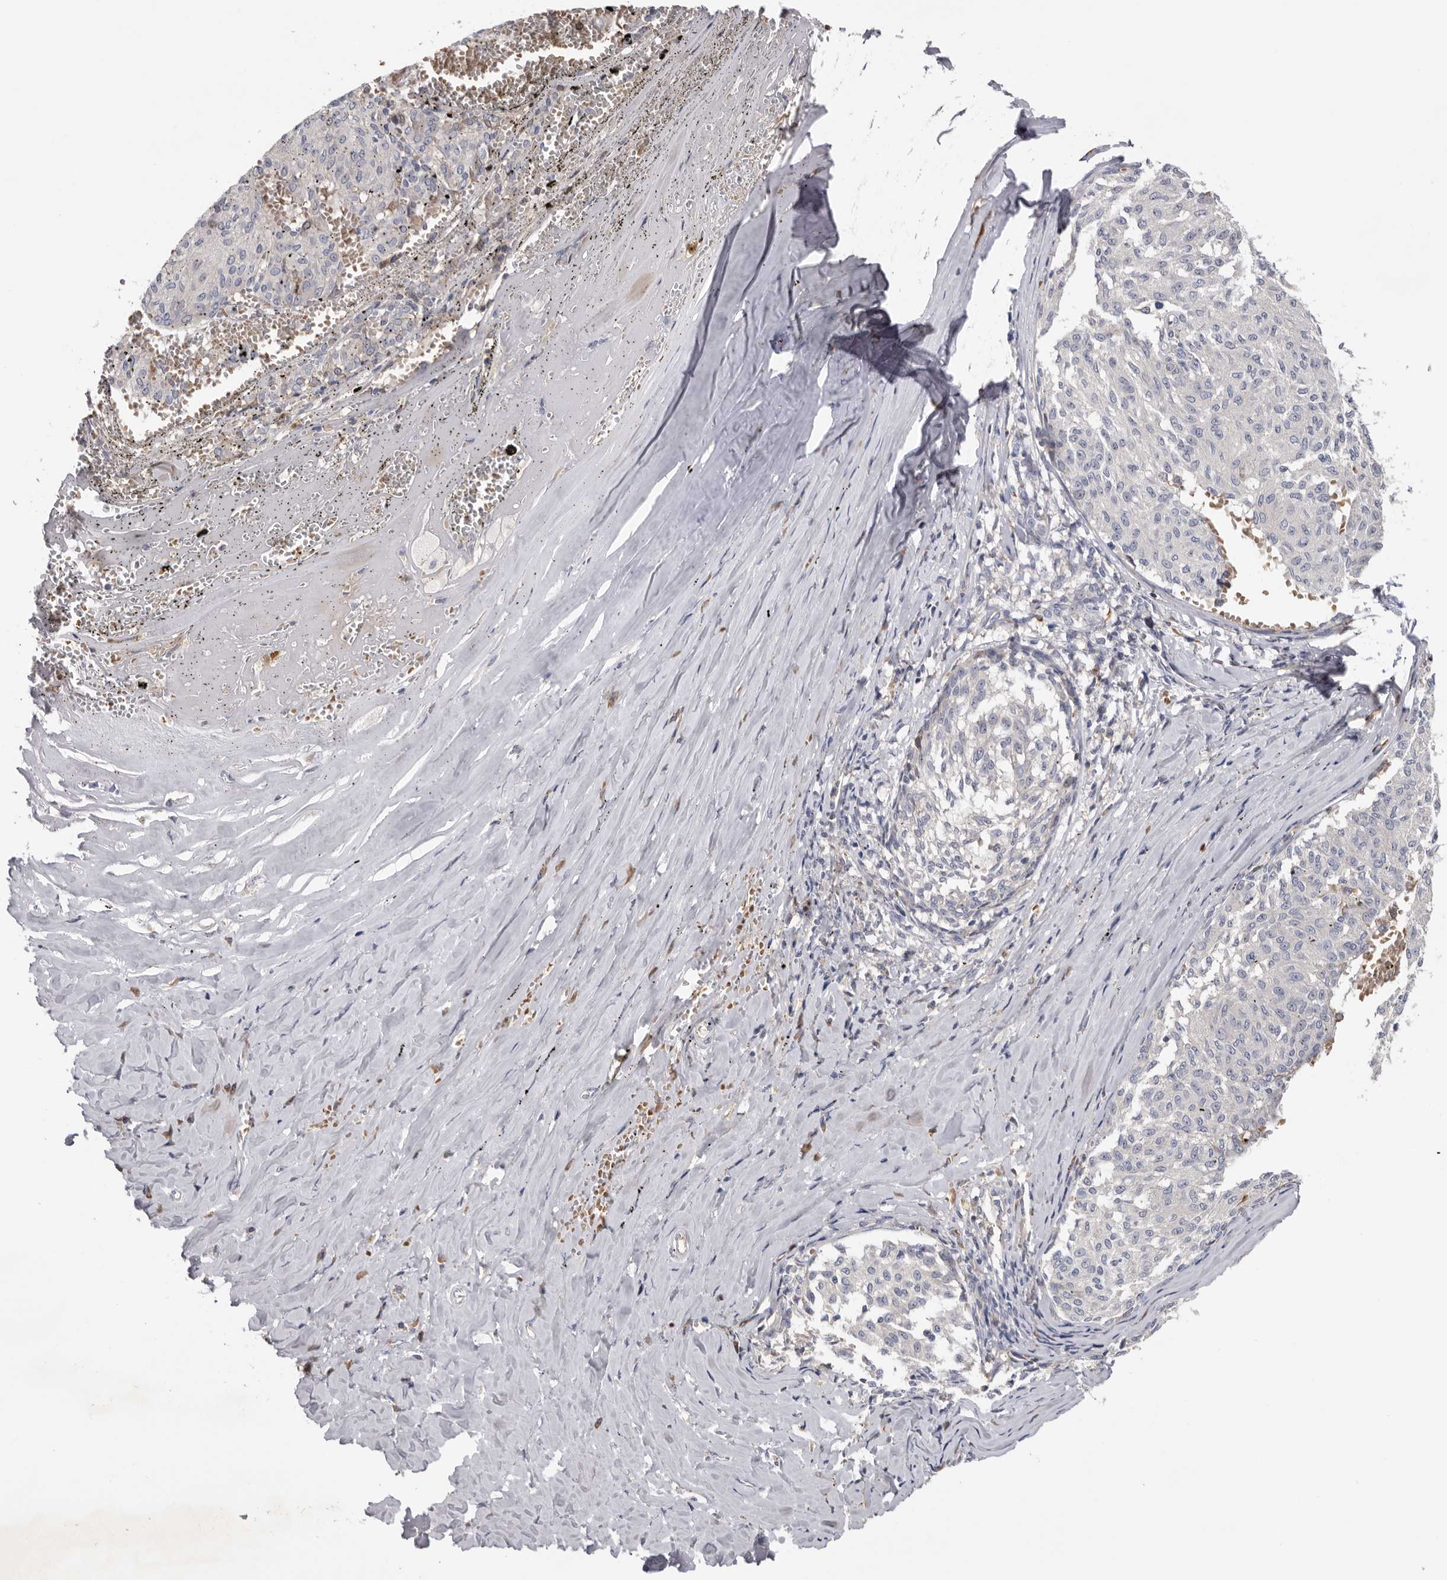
{"staining": {"intensity": "negative", "quantity": "none", "location": "none"}, "tissue": "melanoma", "cell_type": "Tumor cells", "image_type": "cancer", "snomed": [{"axis": "morphology", "description": "Malignant melanoma, NOS"}, {"axis": "topography", "description": "Skin"}], "caption": "A photomicrograph of human melanoma is negative for staining in tumor cells.", "gene": "KIF2B", "patient": {"sex": "female", "age": 72}}